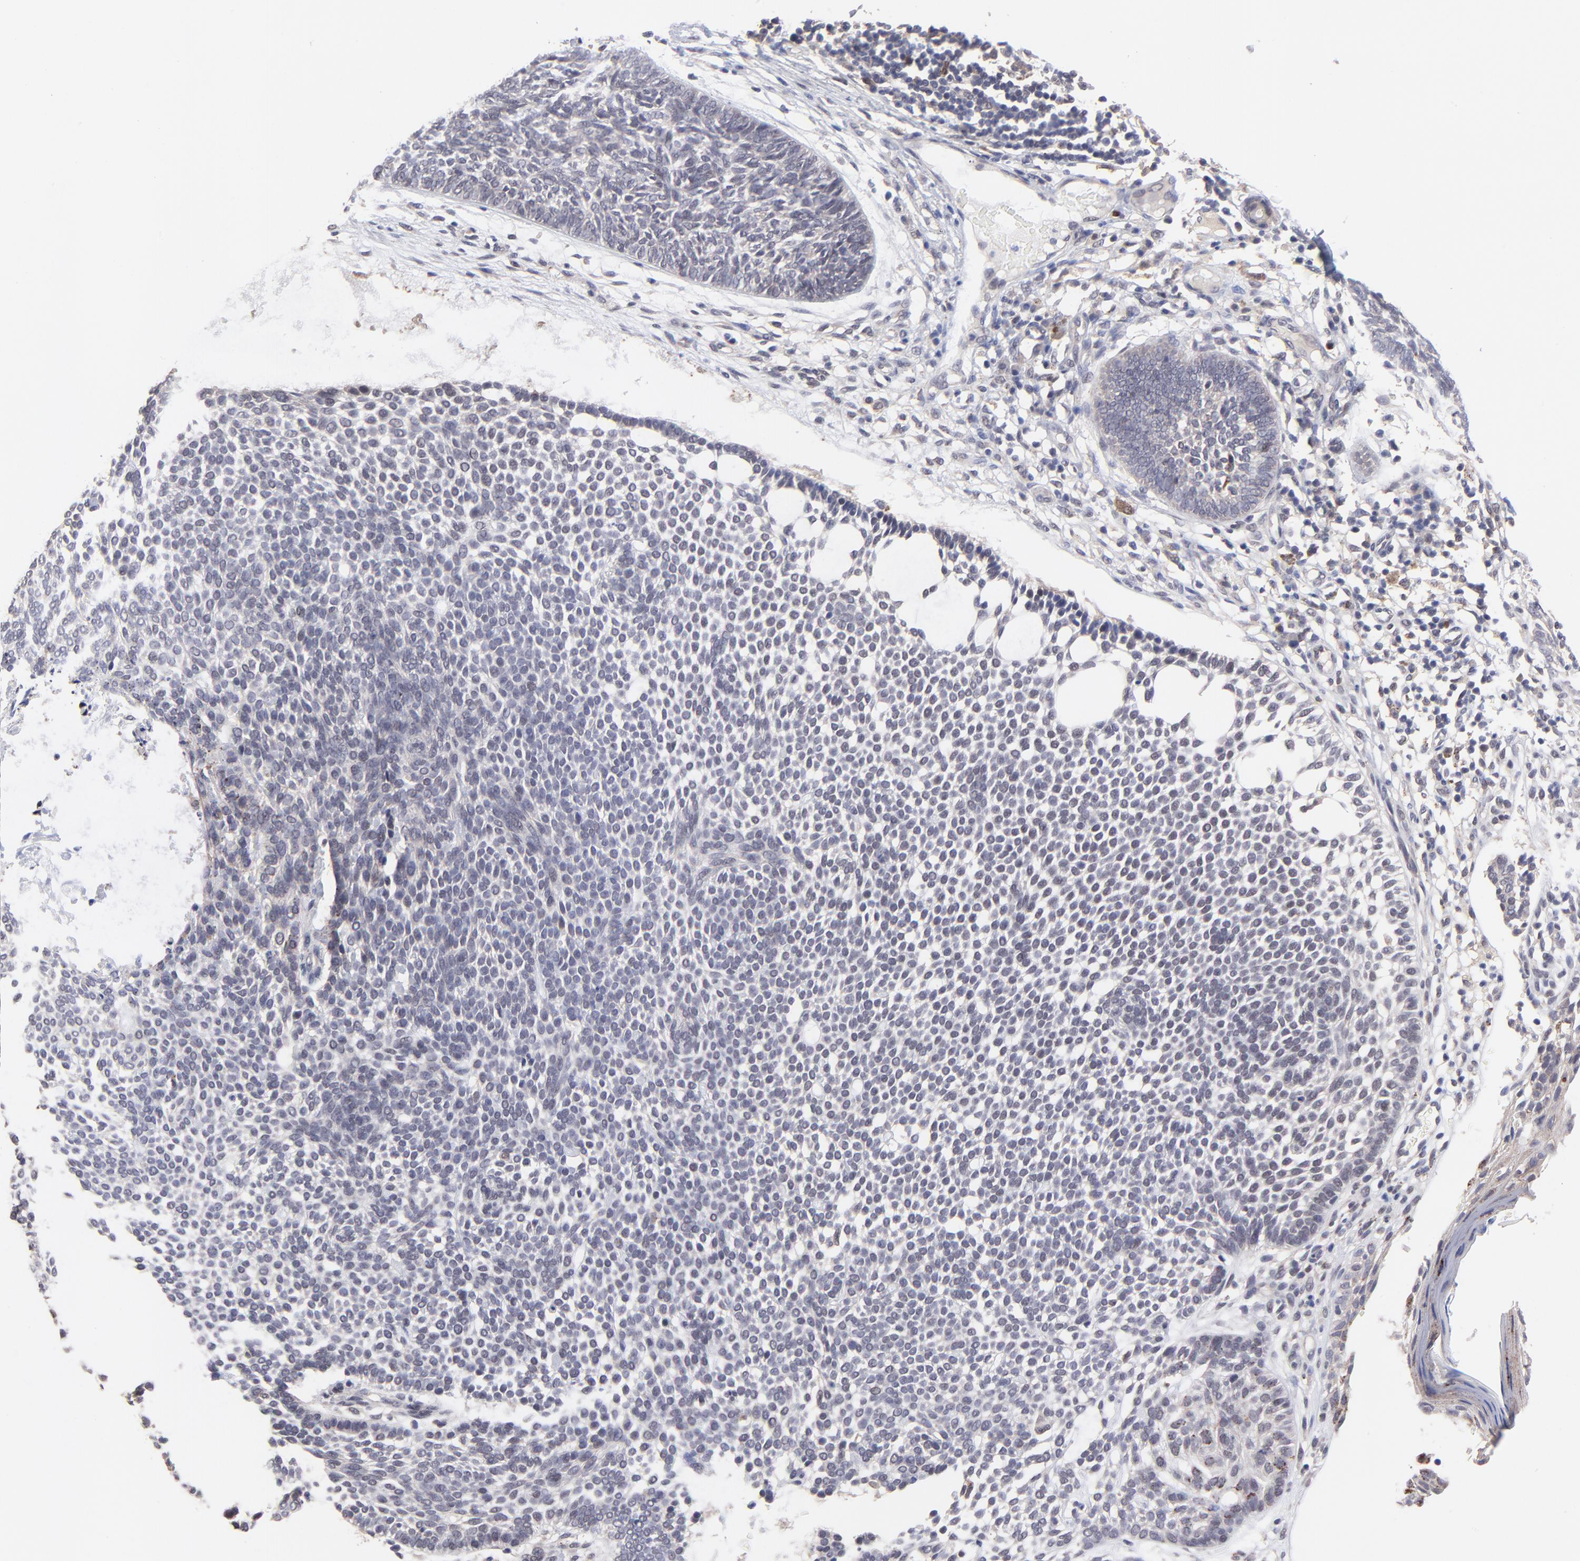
{"staining": {"intensity": "negative", "quantity": "none", "location": "none"}, "tissue": "skin cancer", "cell_type": "Tumor cells", "image_type": "cancer", "snomed": [{"axis": "morphology", "description": "Basal cell carcinoma"}, {"axis": "topography", "description": "Skin"}], "caption": "Human skin cancer stained for a protein using immunohistochemistry exhibits no expression in tumor cells.", "gene": "ZNF747", "patient": {"sex": "male", "age": 87}}